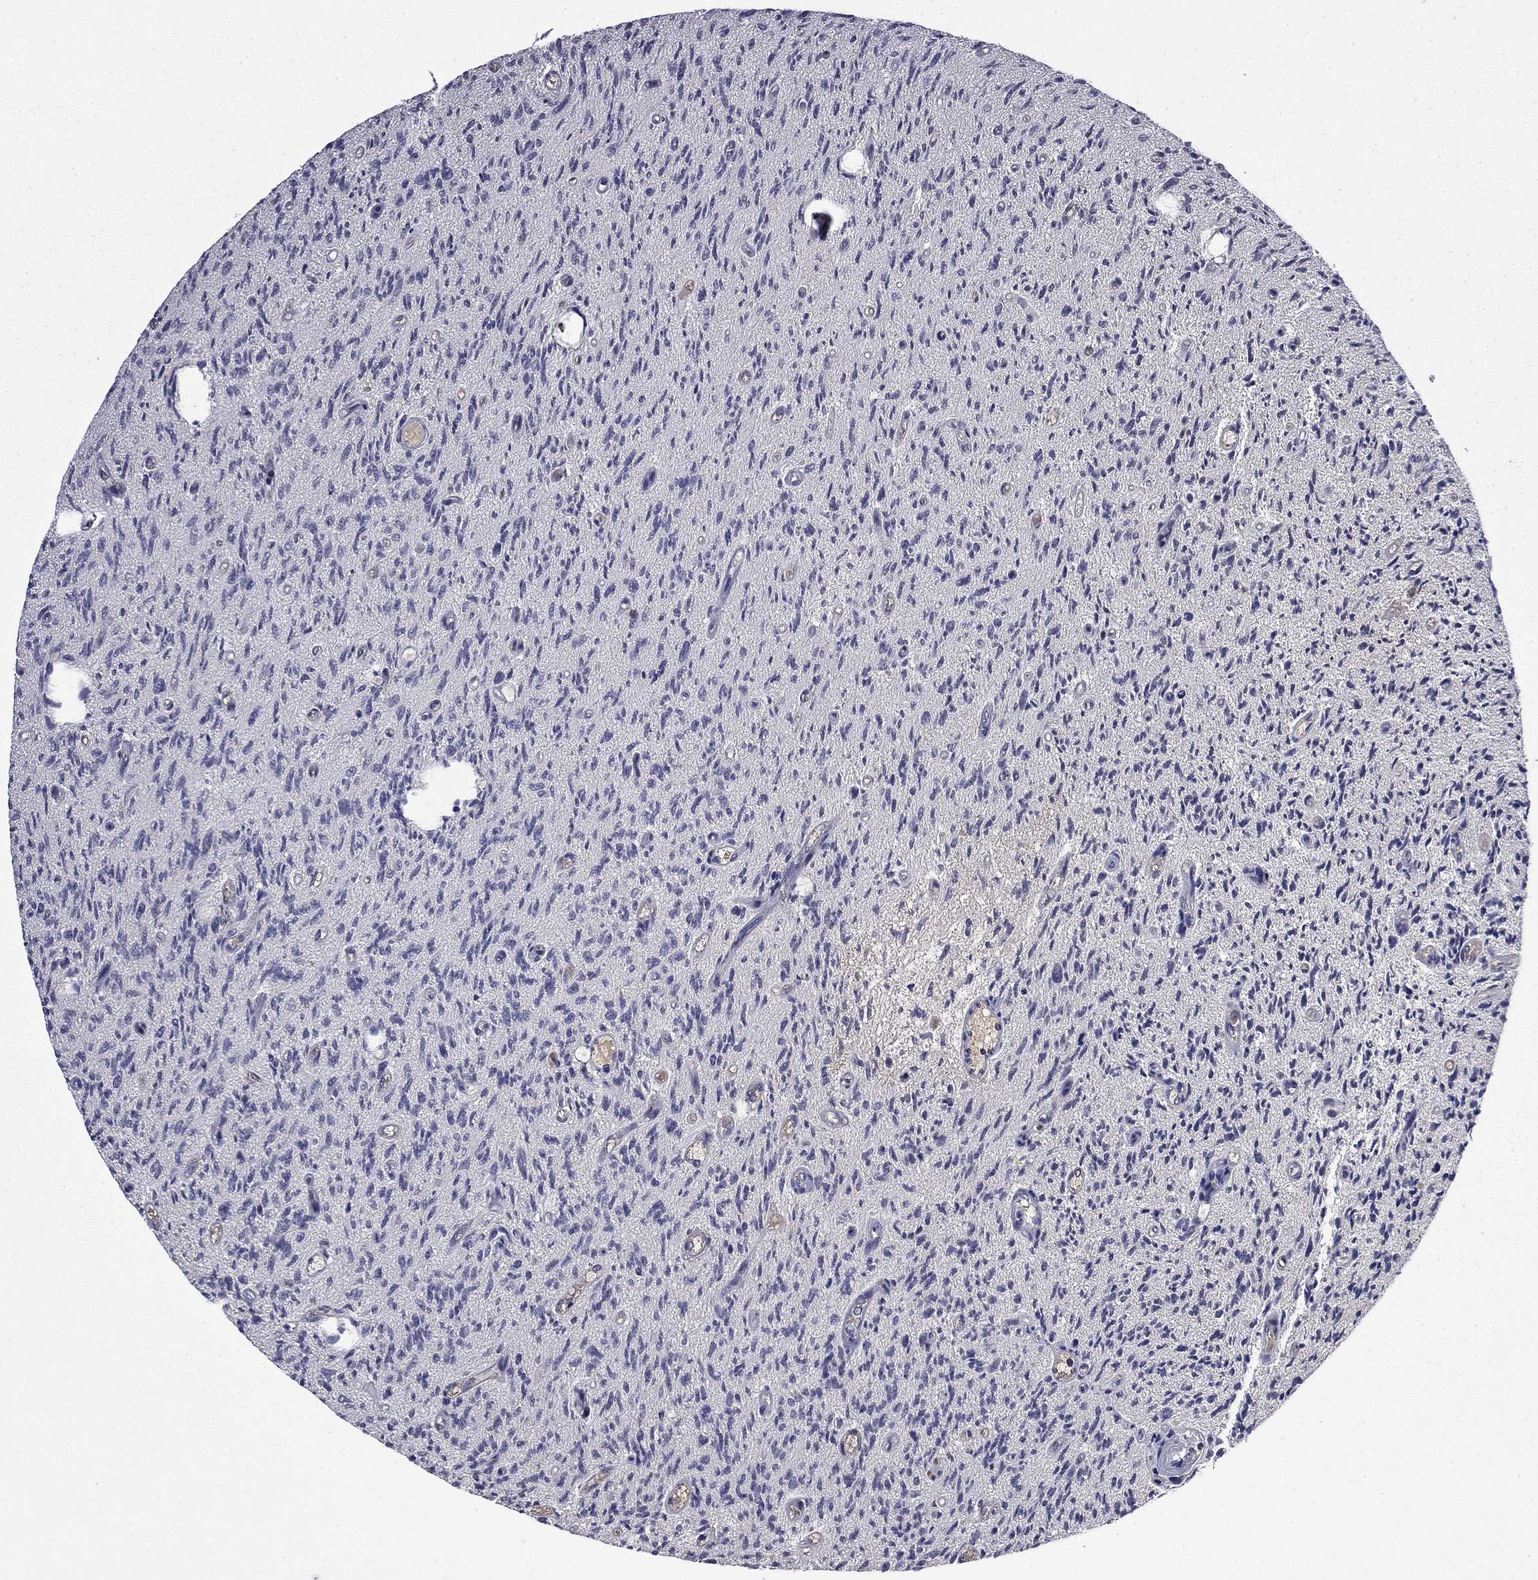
{"staining": {"intensity": "negative", "quantity": "none", "location": "none"}, "tissue": "glioma", "cell_type": "Tumor cells", "image_type": "cancer", "snomed": [{"axis": "morphology", "description": "Glioma, malignant, High grade"}, {"axis": "topography", "description": "Brain"}], "caption": "Immunohistochemical staining of high-grade glioma (malignant) exhibits no significant expression in tumor cells.", "gene": "CEACAM7", "patient": {"sex": "male", "age": 64}}